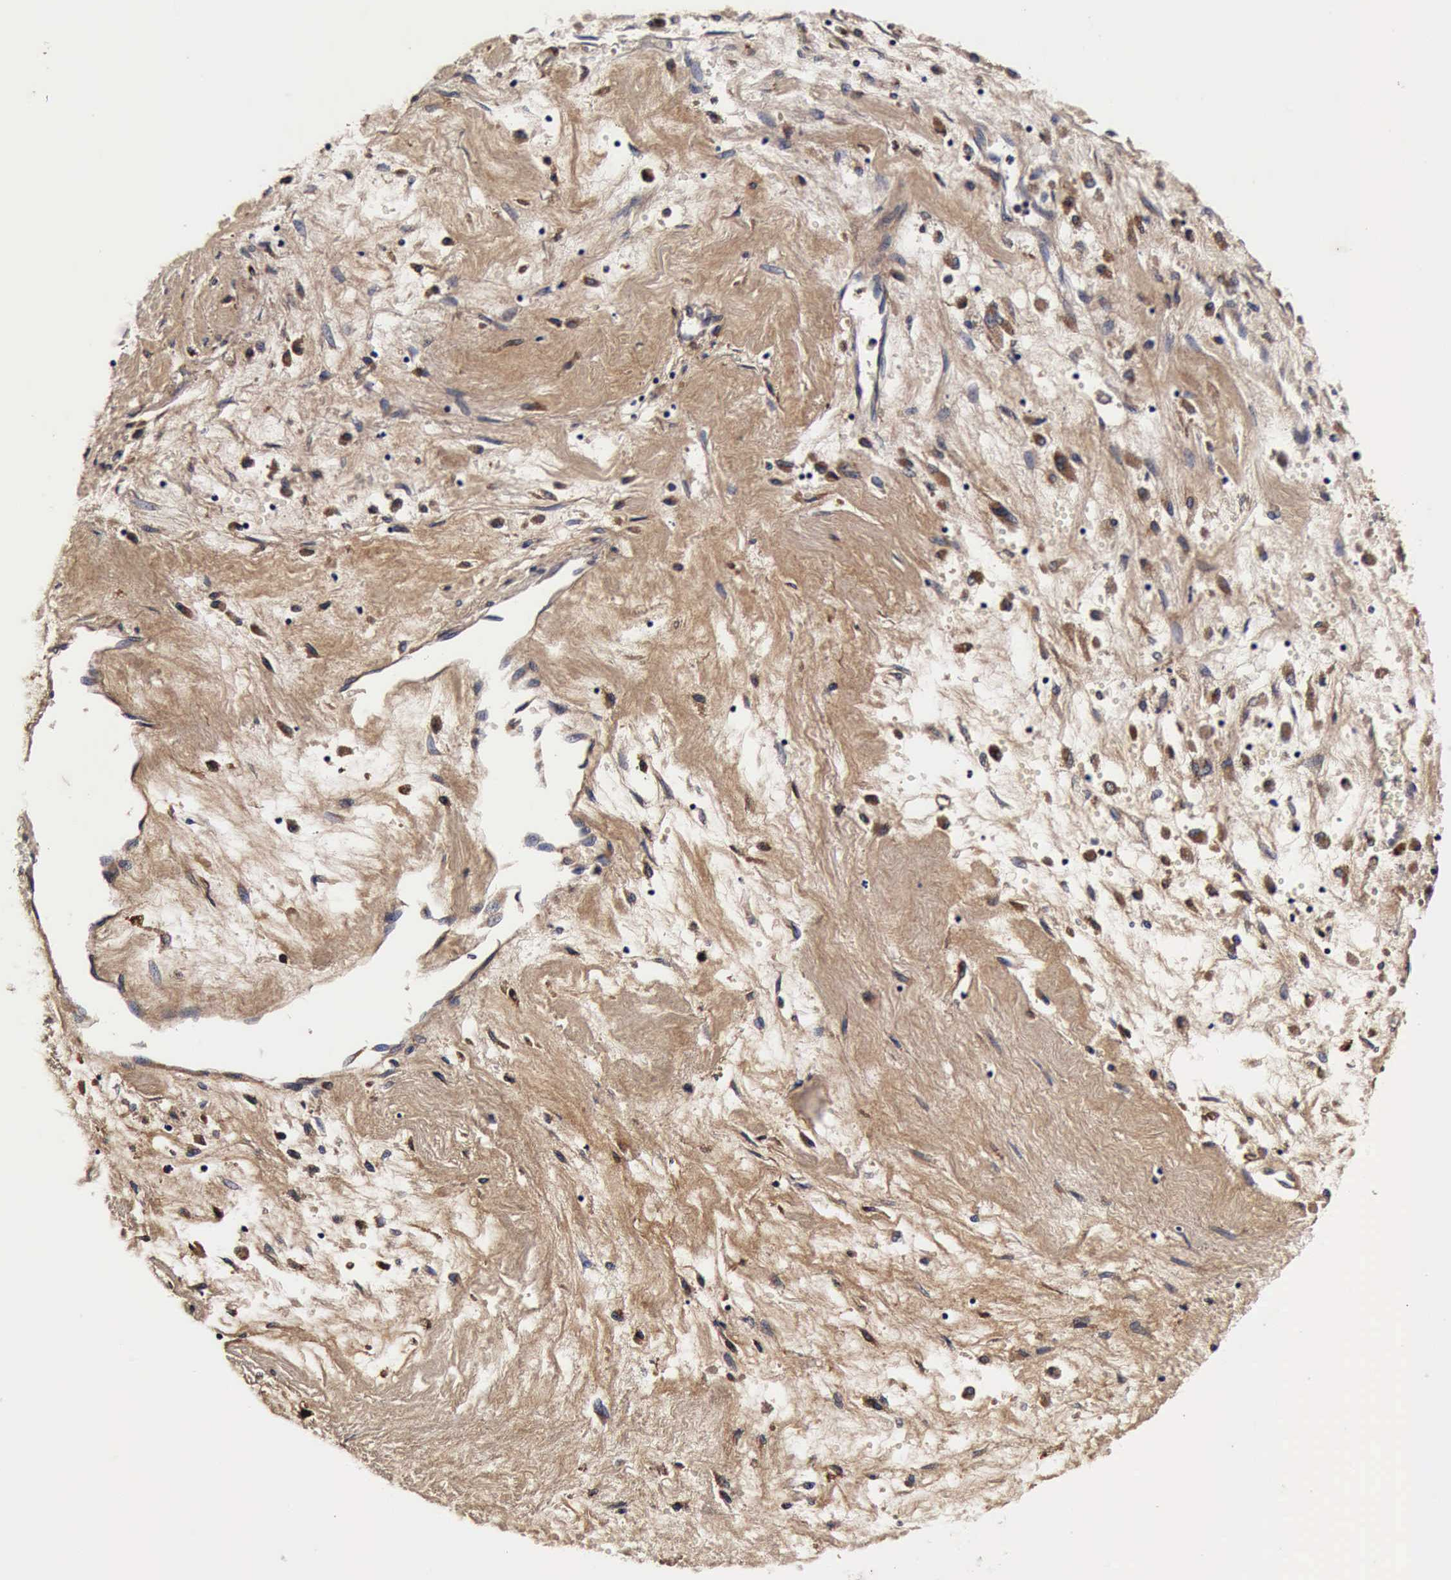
{"staining": {"intensity": "strong", "quantity": ">75%", "location": "cytoplasmic/membranous"}, "tissue": "liver cancer", "cell_type": "Tumor cells", "image_type": "cancer", "snomed": [{"axis": "morphology", "description": "Carcinoma, Hepatocellular, NOS"}, {"axis": "topography", "description": "Liver"}], "caption": "High-magnification brightfield microscopy of hepatocellular carcinoma (liver) stained with DAB (brown) and counterstained with hematoxylin (blue). tumor cells exhibit strong cytoplasmic/membranous expression is identified in about>75% of cells.", "gene": "CST3", "patient": {"sex": "male", "age": 64}}